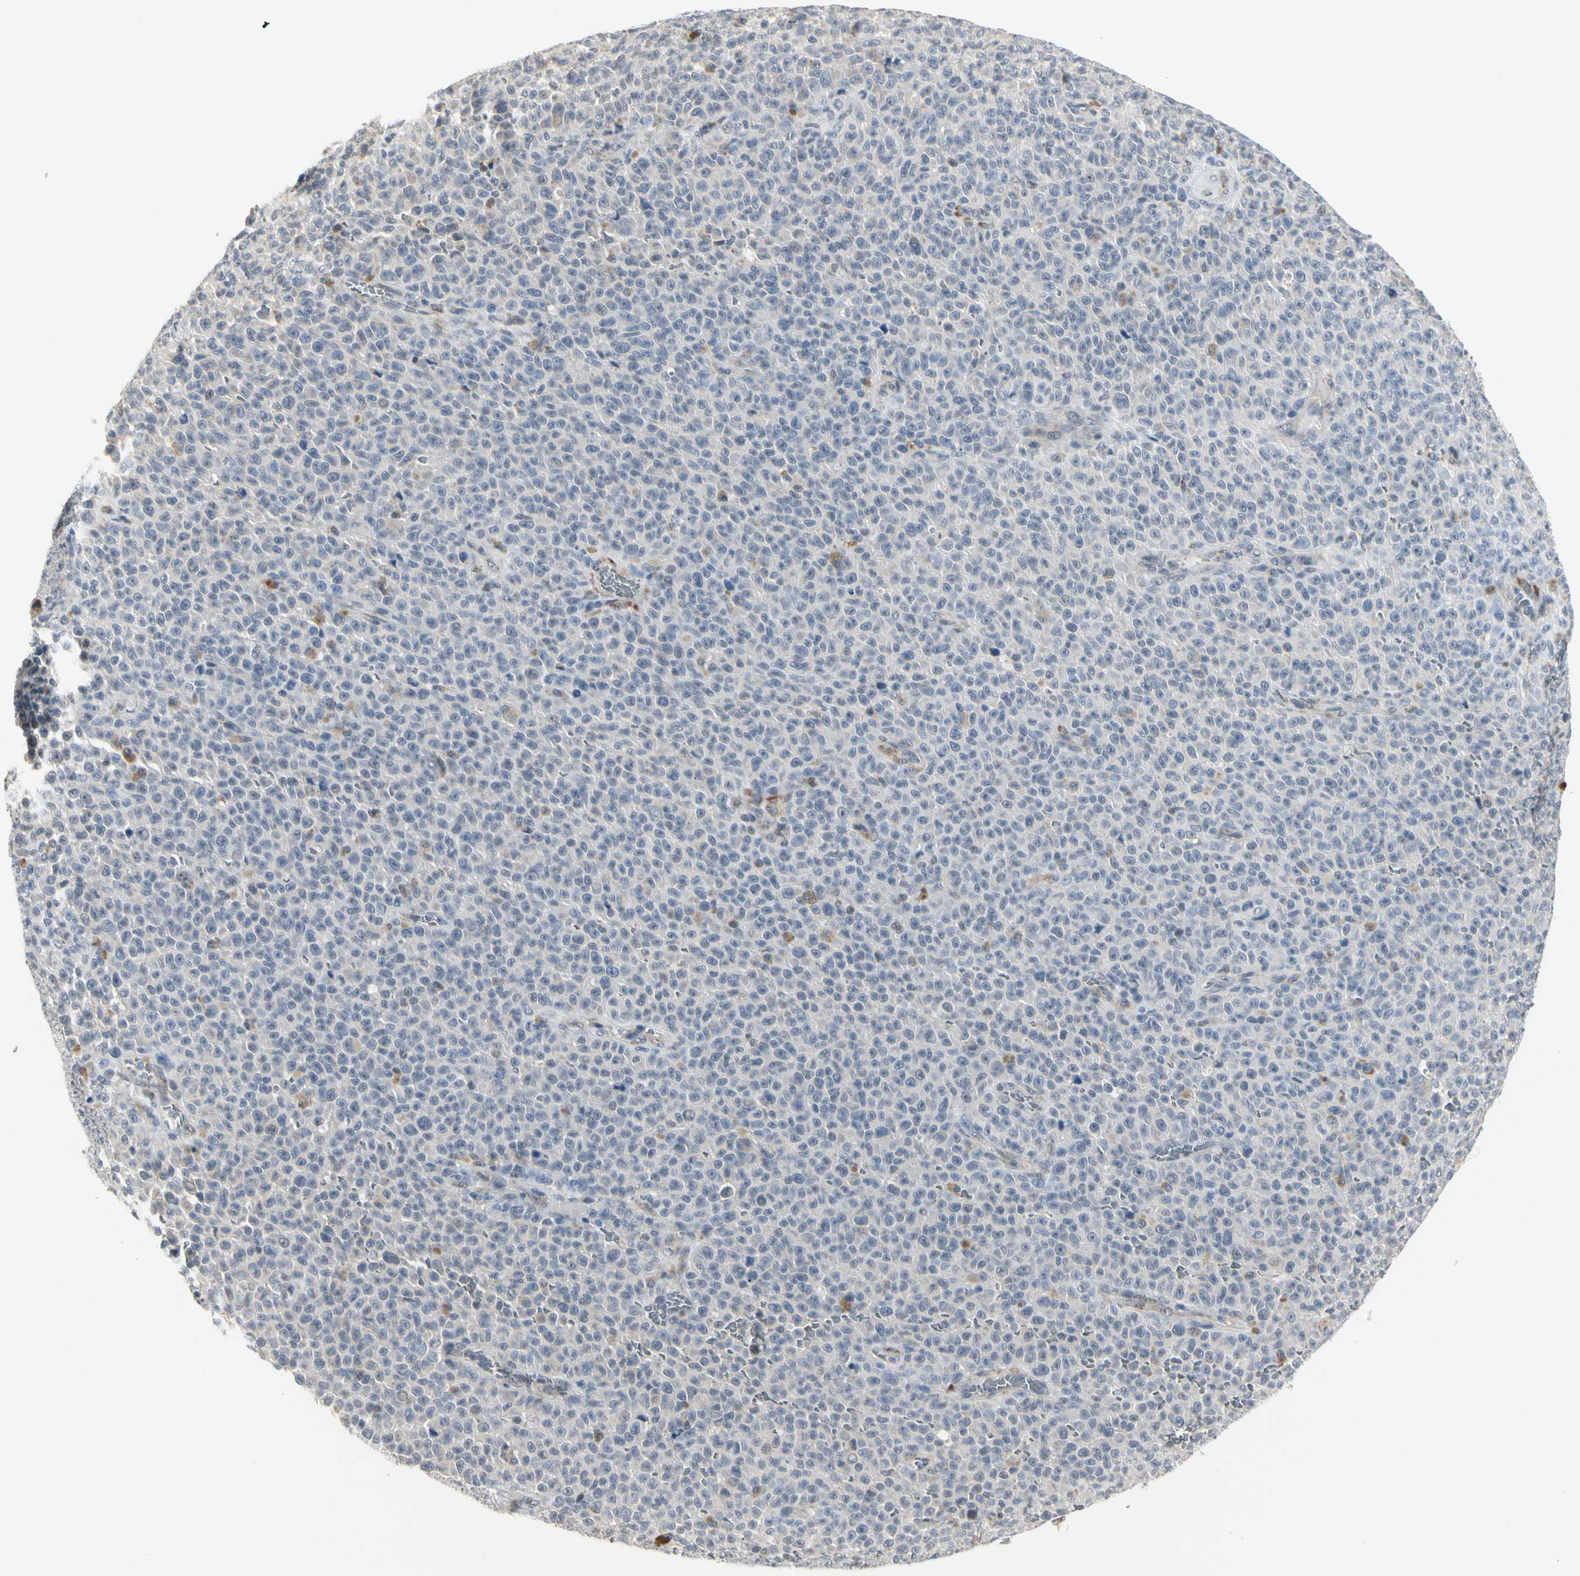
{"staining": {"intensity": "moderate", "quantity": "<25%", "location": "cytoplasmic/membranous"}, "tissue": "melanoma", "cell_type": "Tumor cells", "image_type": "cancer", "snomed": [{"axis": "morphology", "description": "Malignant melanoma, NOS"}, {"axis": "topography", "description": "Skin"}], "caption": "IHC micrograph of malignant melanoma stained for a protein (brown), which shows low levels of moderate cytoplasmic/membranous positivity in about <25% of tumor cells.", "gene": "GREM1", "patient": {"sex": "female", "age": 82}}